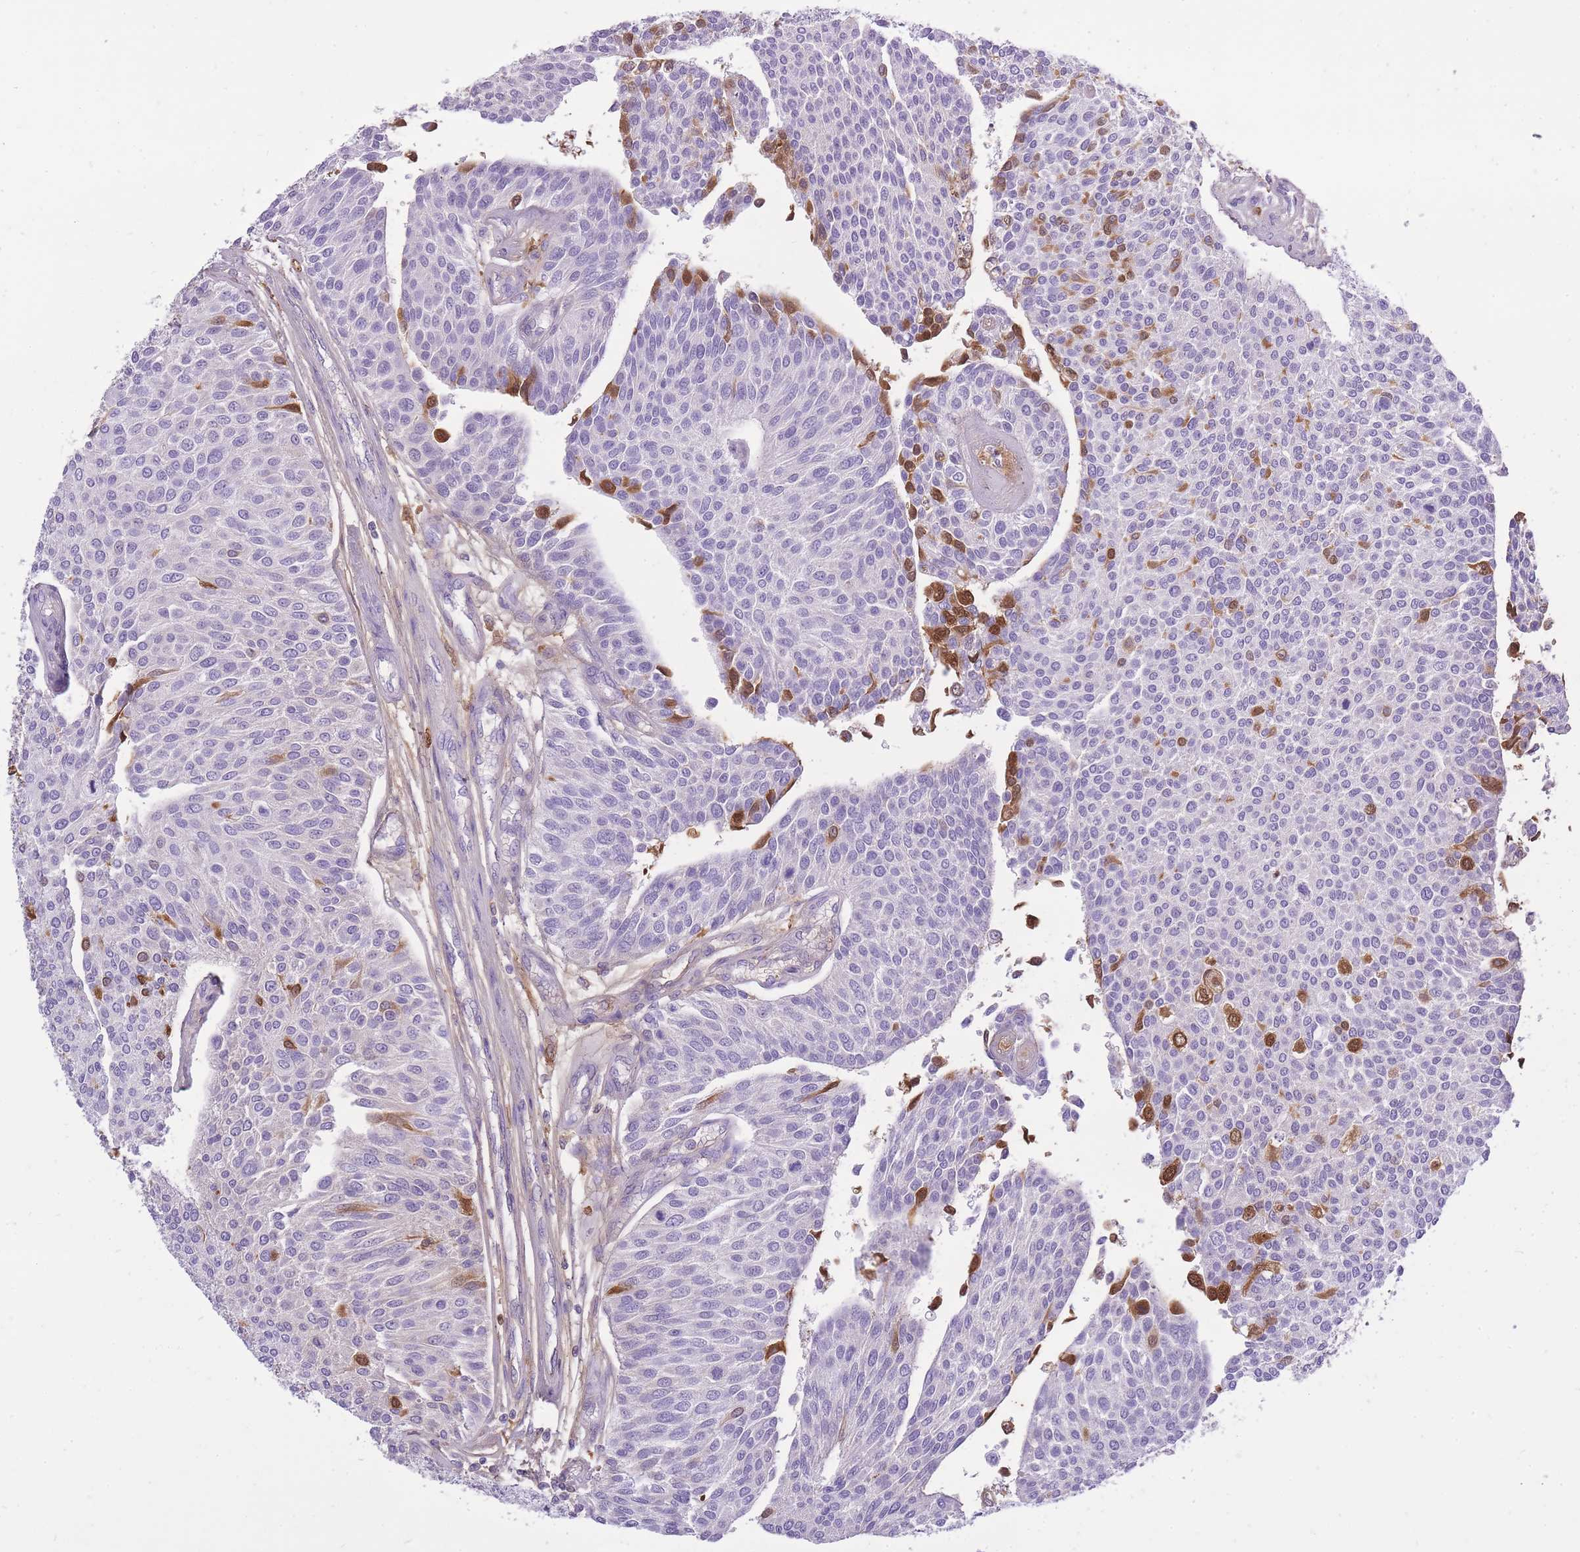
{"staining": {"intensity": "strong", "quantity": "<25%", "location": "cytoplasmic/membranous"}, "tissue": "urothelial cancer", "cell_type": "Tumor cells", "image_type": "cancer", "snomed": [{"axis": "morphology", "description": "Urothelial carcinoma, NOS"}, {"axis": "topography", "description": "Urinary bladder"}], "caption": "Human transitional cell carcinoma stained with a protein marker exhibits strong staining in tumor cells.", "gene": "IGKV1D-42", "patient": {"sex": "male", "age": 55}}